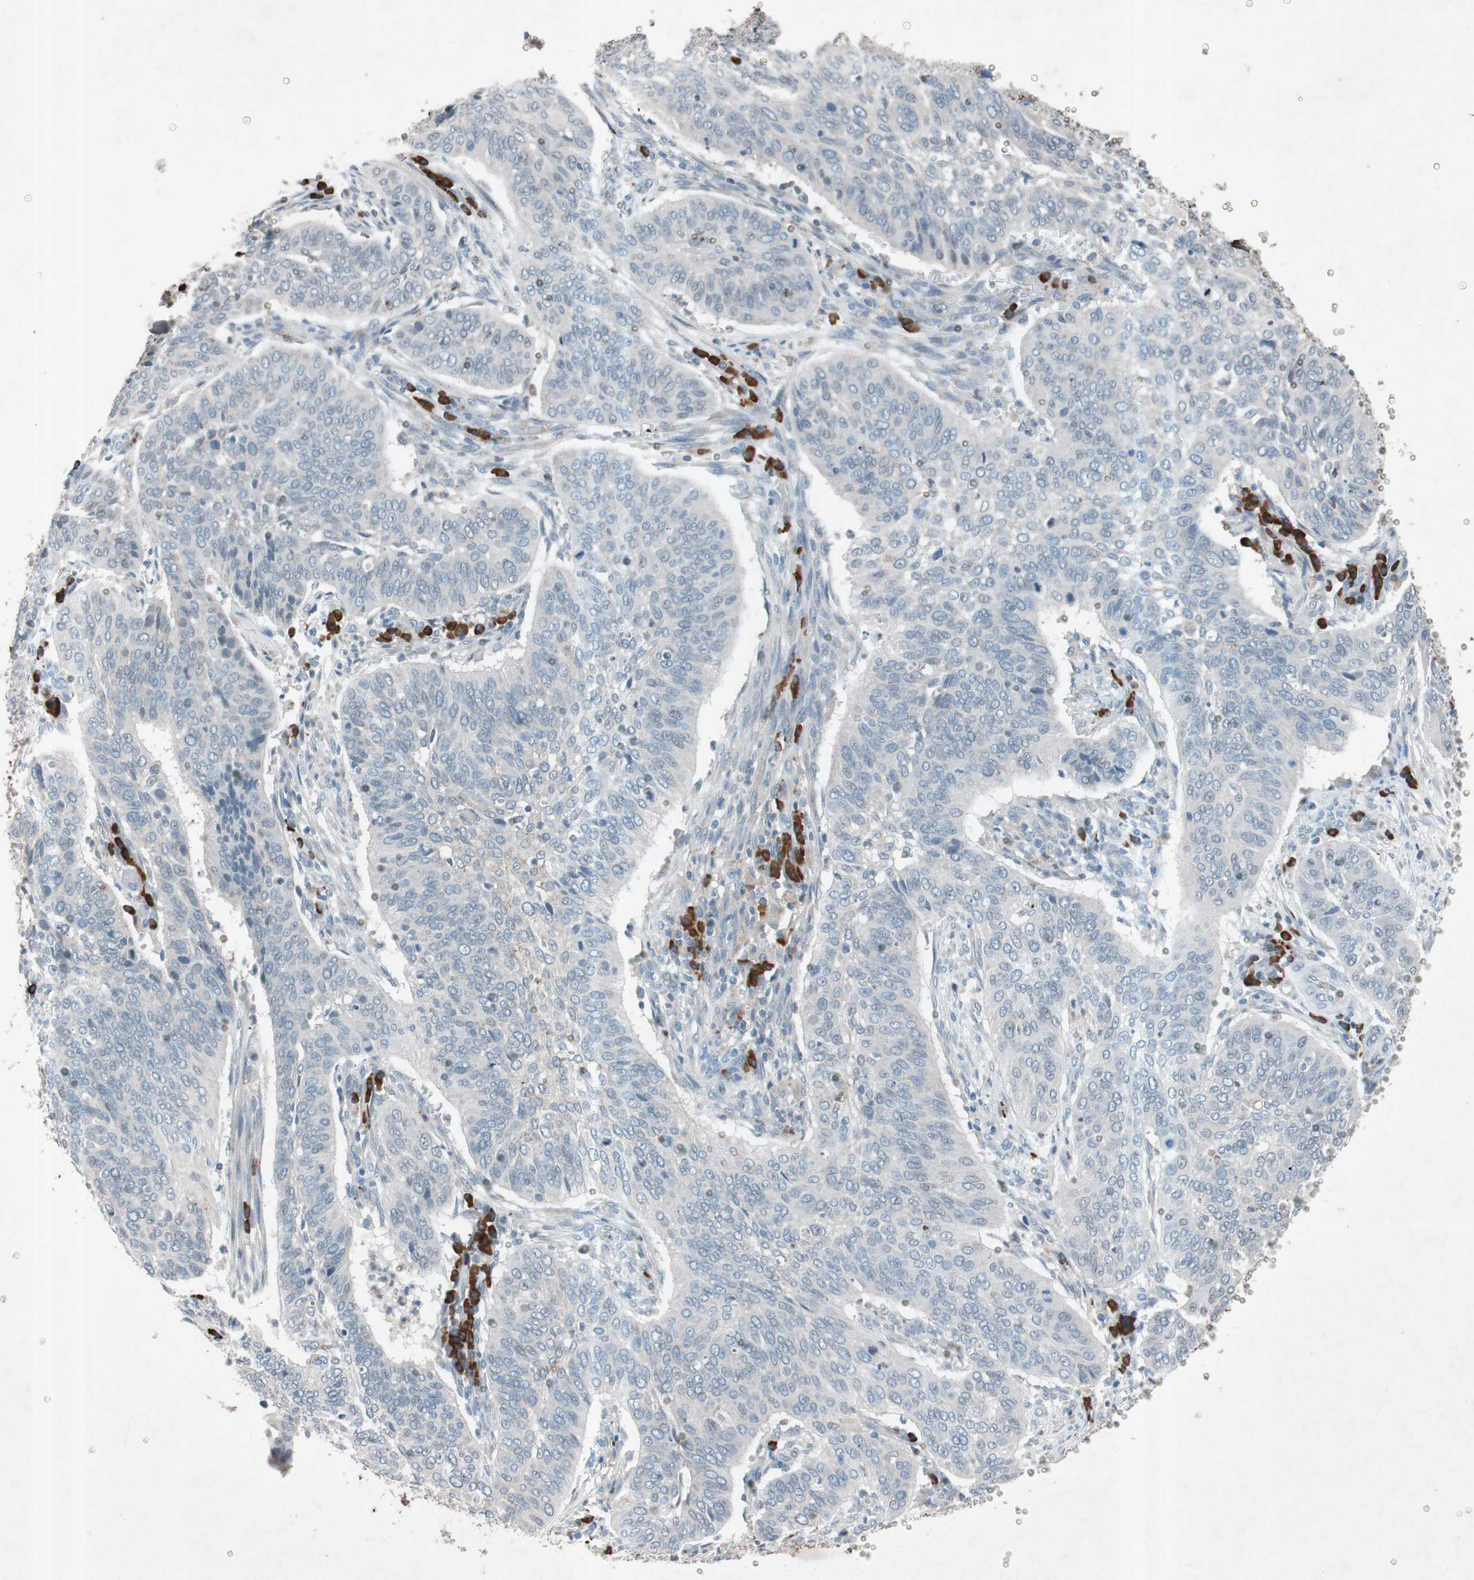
{"staining": {"intensity": "weak", "quantity": "<25%", "location": "cytoplasmic/membranous"}, "tissue": "cervical cancer", "cell_type": "Tumor cells", "image_type": "cancer", "snomed": [{"axis": "morphology", "description": "Squamous cell carcinoma, NOS"}, {"axis": "topography", "description": "Cervix"}], "caption": "Immunohistochemical staining of cervical cancer (squamous cell carcinoma) reveals no significant positivity in tumor cells.", "gene": "GRB7", "patient": {"sex": "female", "age": 39}}